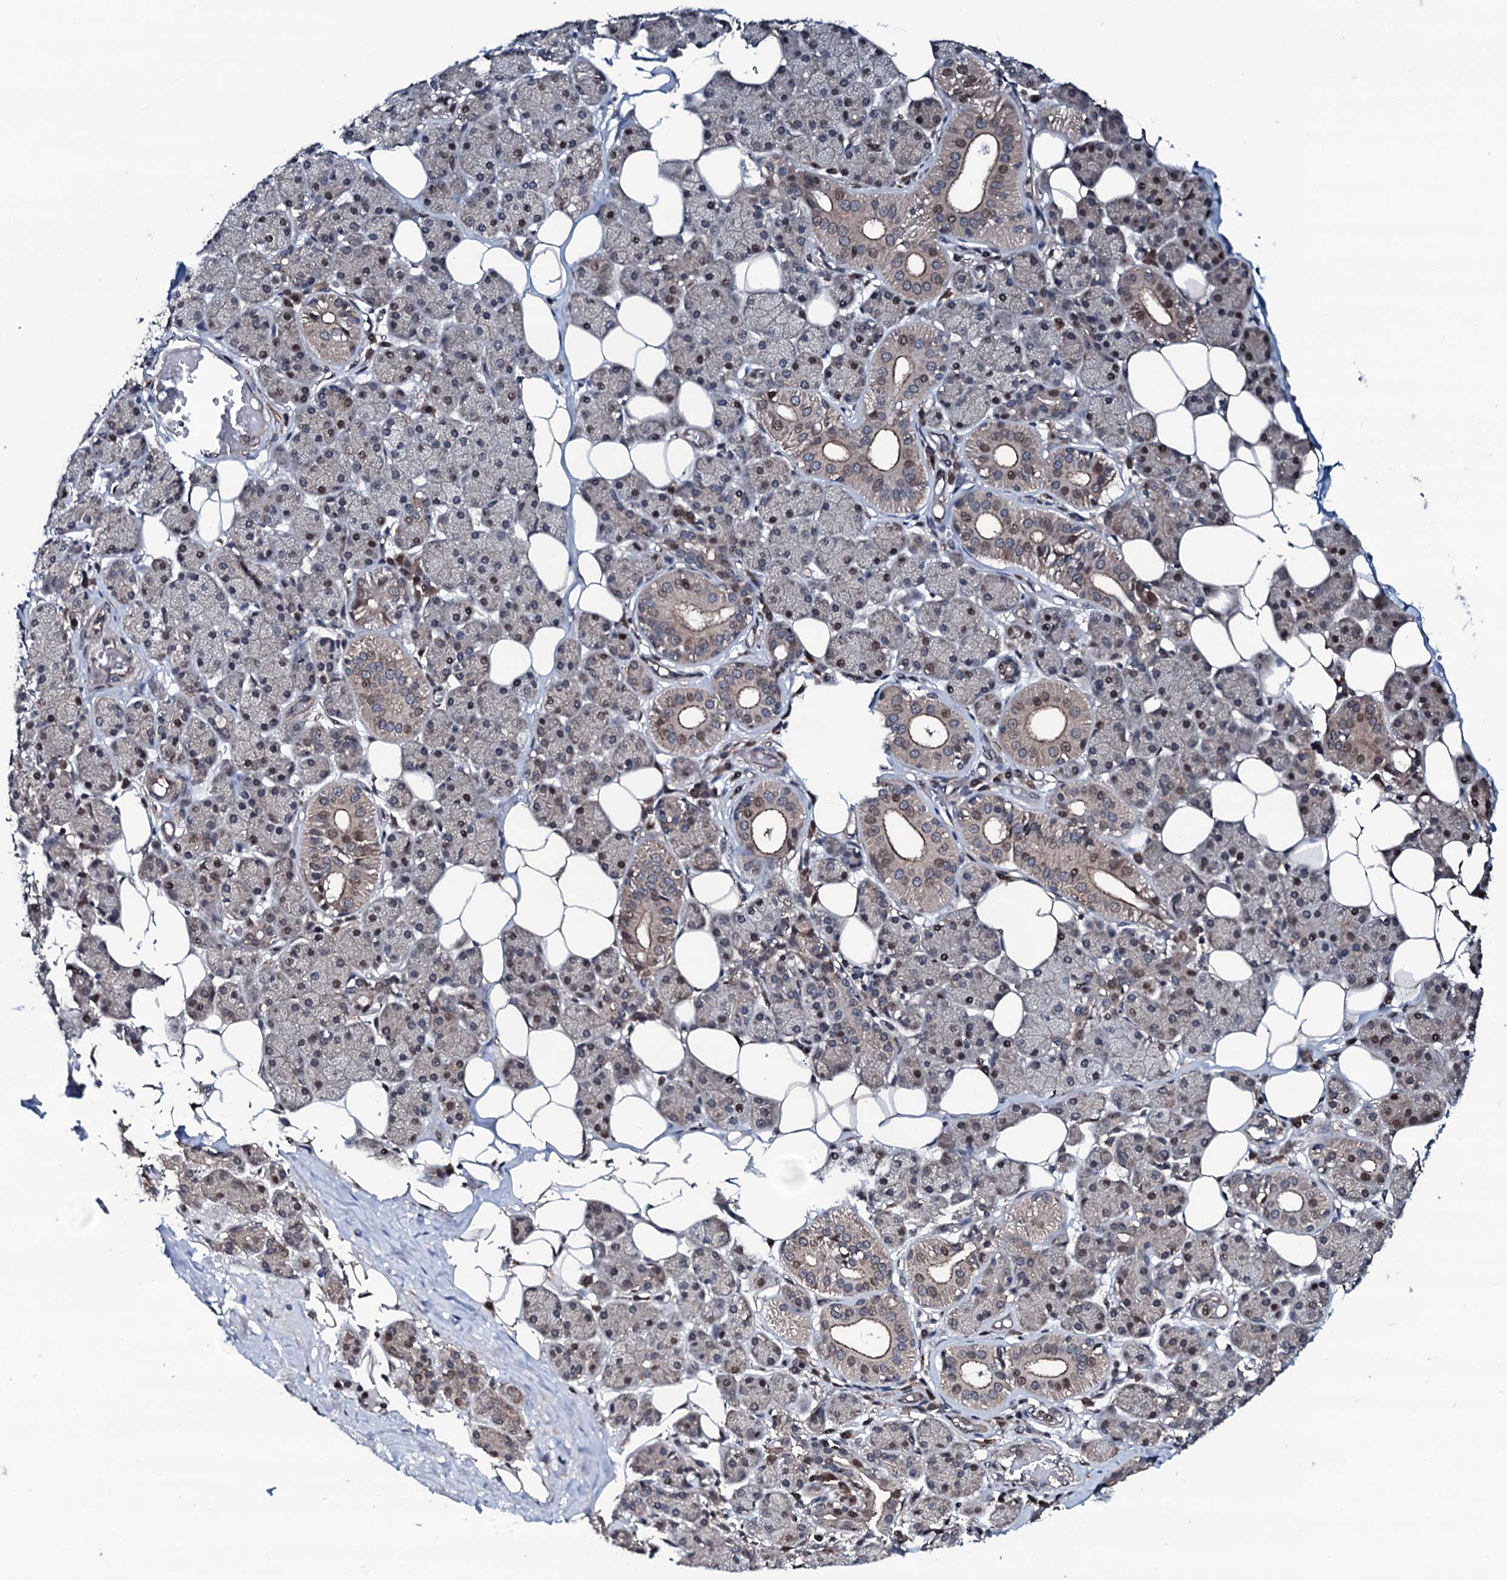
{"staining": {"intensity": "moderate", "quantity": "25%-75%", "location": "cytoplasmic/membranous,nuclear"}, "tissue": "salivary gland", "cell_type": "Glandular cells", "image_type": "normal", "snomed": [{"axis": "morphology", "description": "Normal tissue, NOS"}, {"axis": "topography", "description": "Salivary gland"}], "caption": "Immunohistochemistry histopathology image of benign salivary gland stained for a protein (brown), which displays medium levels of moderate cytoplasmic/membranous,nuclear staining in approximately 25%-75% of glandular cells.", "gene": "OGFOD2", "patient": {"sex": "female", "age": 33}}